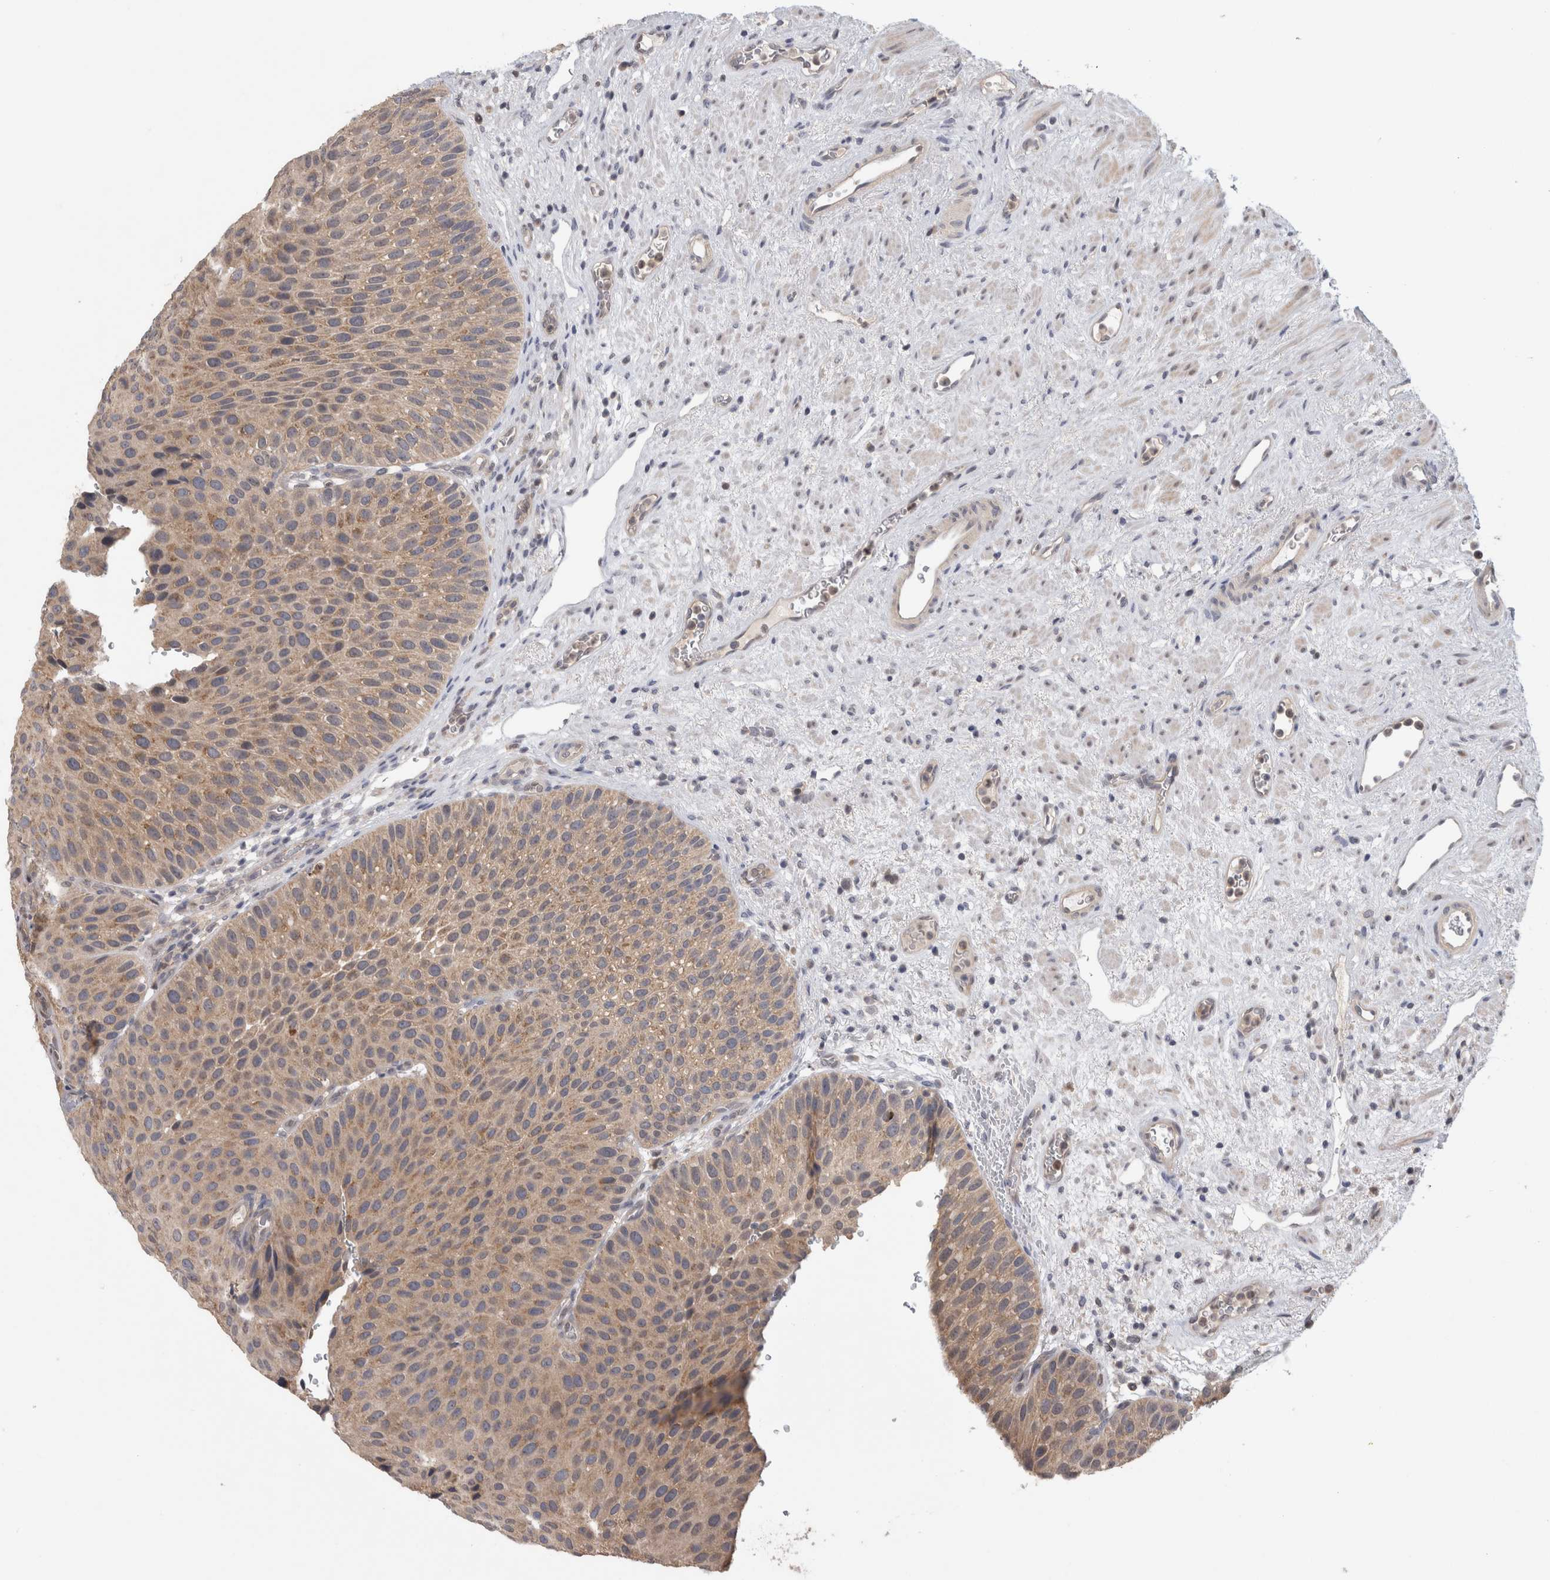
{"staining": {"intensity": "weak", "quantity": ">75%", "location": "cytoplasmic/membranous"}, "tissue": "urothelial cancer", "cell_type": "Tumor cells", "image_type": "cancer", "snomed": [{"axis": "morphology", "description": "Normal tissue, NOS"}, {"axis": "morphology", "description": "Urothelial carcinoma, Low grade"}, {"axis": "topography", "description": "Urinary bladder"}, {"axis": "topography", "description": "Prostate"}], "caption": "There is low levels of weak cytoplasmic/membranous expression in tumor cells of urothelial carcinoma (low-grade), as demonstrated by immunohistochemical staining (brown color).", "gene": "PIGP", "patient": {"sex": "male", "age": 60}}